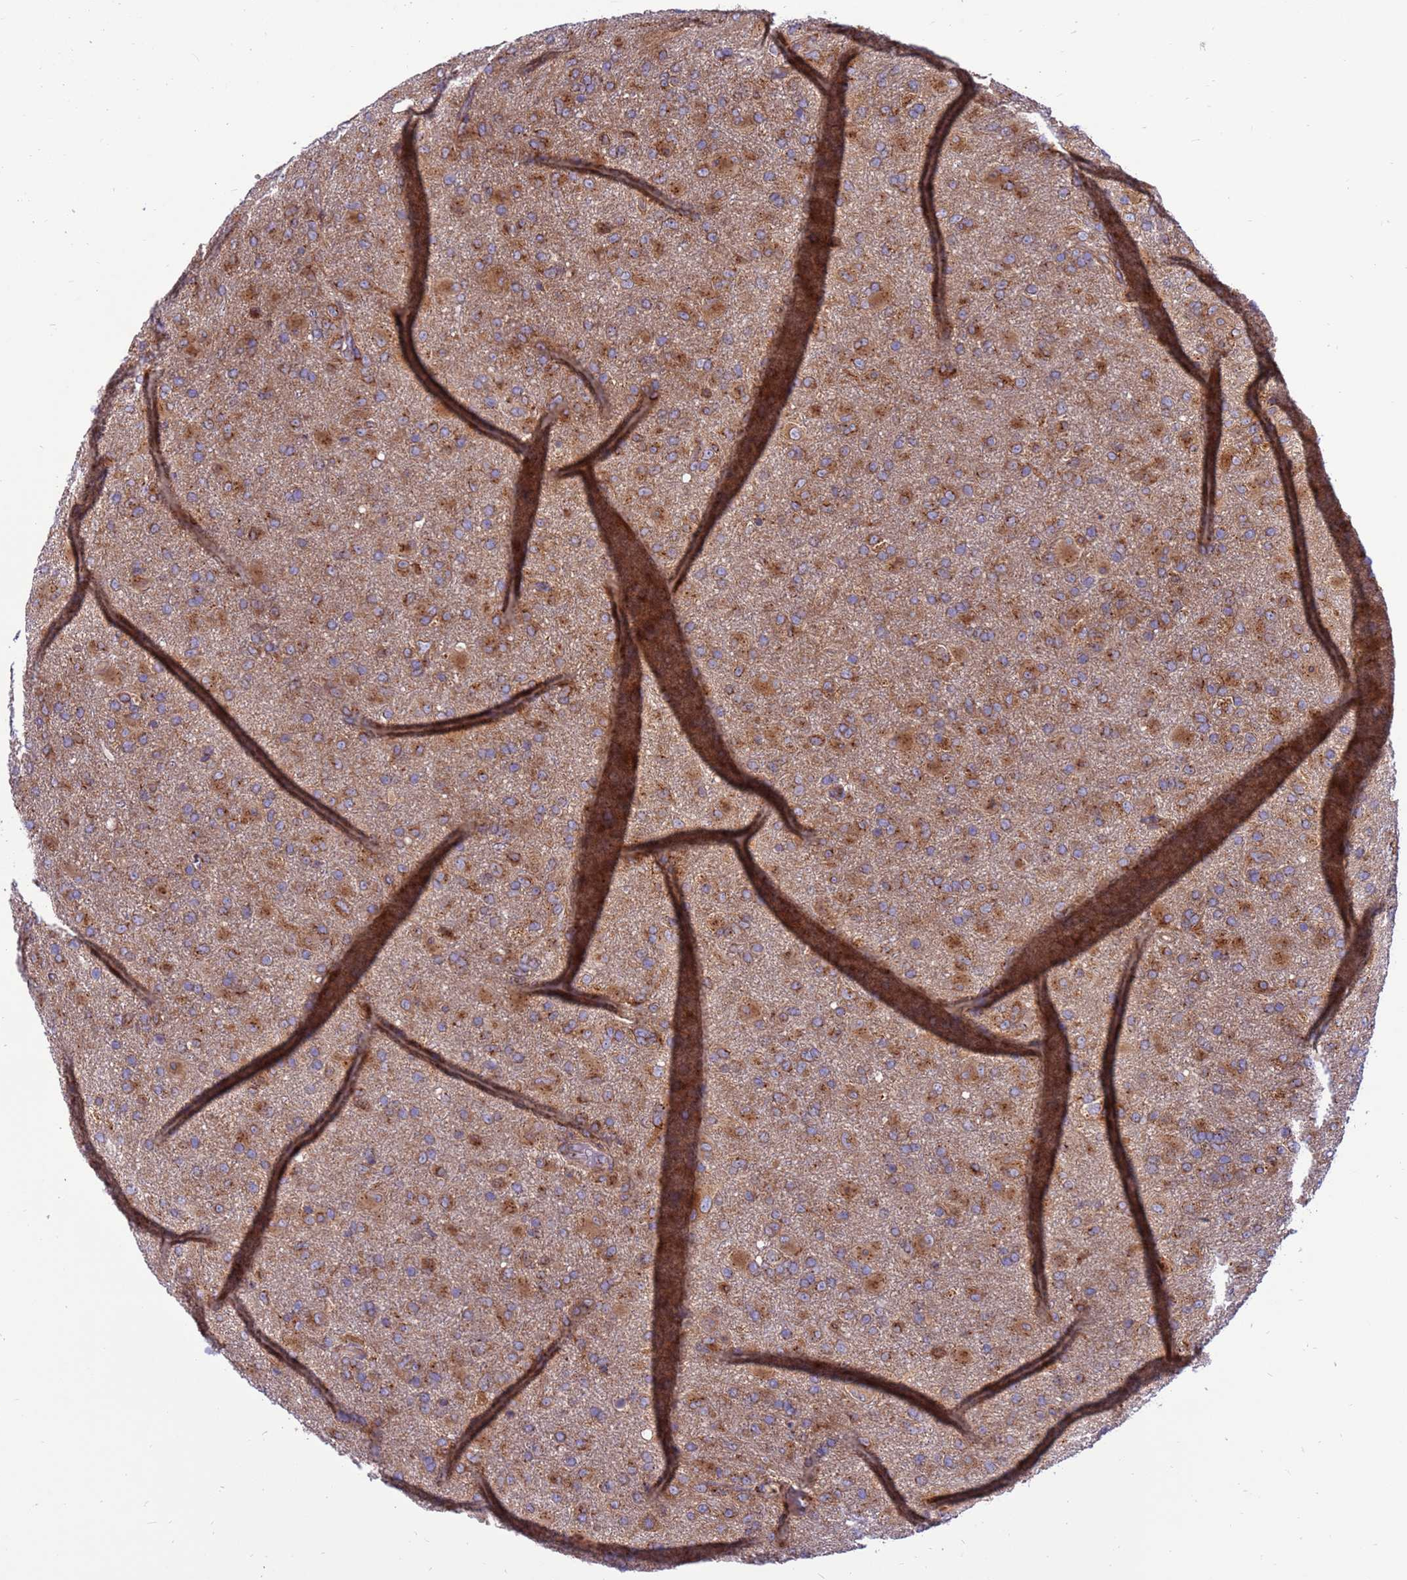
{"staining": {"intensity": "moderate", "quantity": ">75%", "location": "cytoplasmic/membranous"}, "tissue": "glioma", "cell_type": "Tumor cells", "image_type": "cancer", "snomed": [{"axis": "morphology", "description": "Glioma, malignant, Low grade"}, {"axis": "topography", "description": "Brain"}], "caption": "IHC (DAB (3,3'-diaminobenzidine)) staining of human glioma demonstrates moderate cytoplasmic/membranous protein expression in about >75% of tumor cells.", "gene": "ZC3HAV1", "patient": {"sex": "male", "age": 65}}